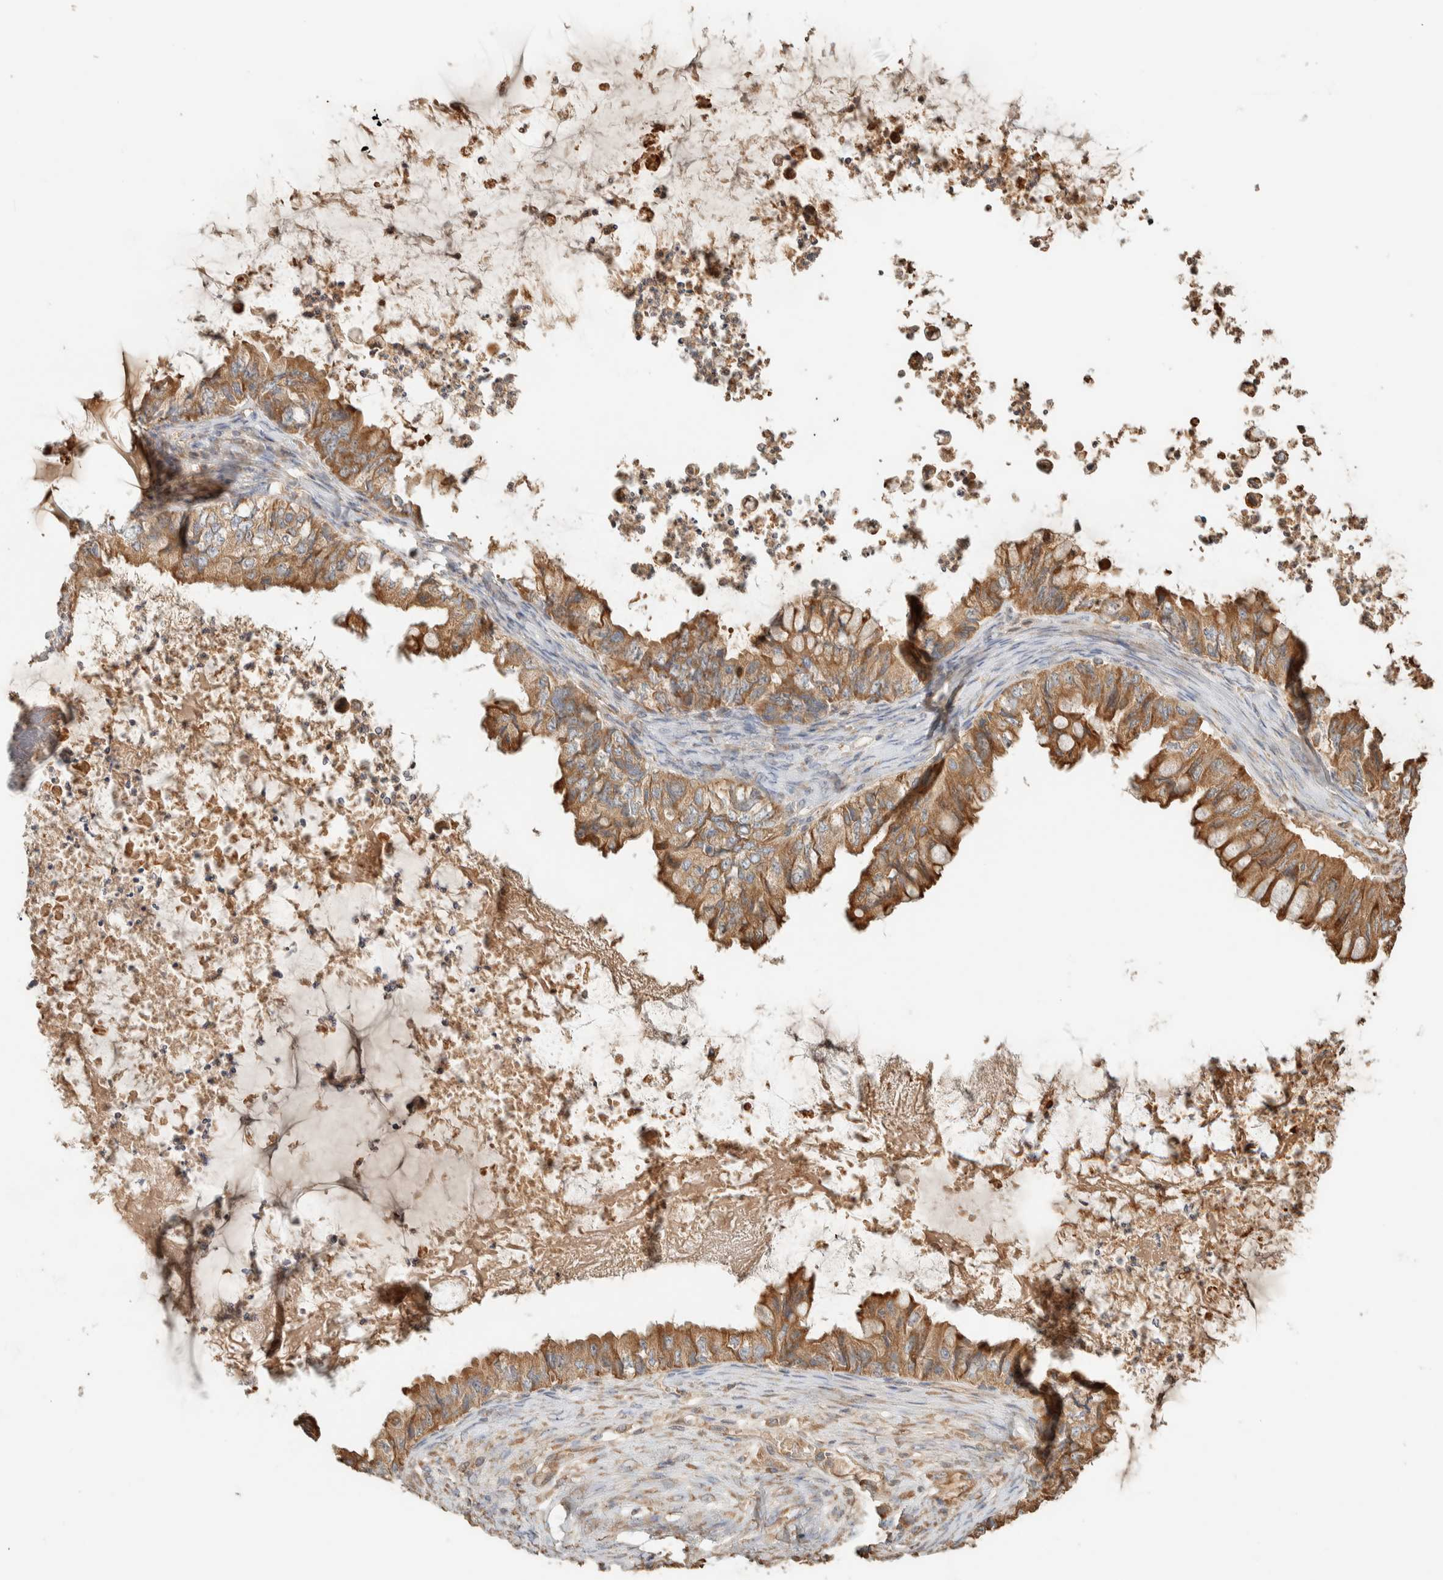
{"staining": {"intensity": "moderate", "quantity": ">75%", "location": "cytoplasmic/membranous"}, "tissue": "ovarian cancer", "cell_type": "Tumor cells", "image_type": "cancer", "snomed": [{"axis": "morphology", "description": "Cystadenocarcinoma, mucinous, NOS"}, {"axis": "topography", "description": "Ovary"}], "caption": "A medium amount of moderate cytoplasmic/membranous expression is appreciated in approximately >75% of tumor cells in ovarian cancer tissue.", "gene": "RAB11FIP1", "patient": {"sex": "female", "age": 80}}